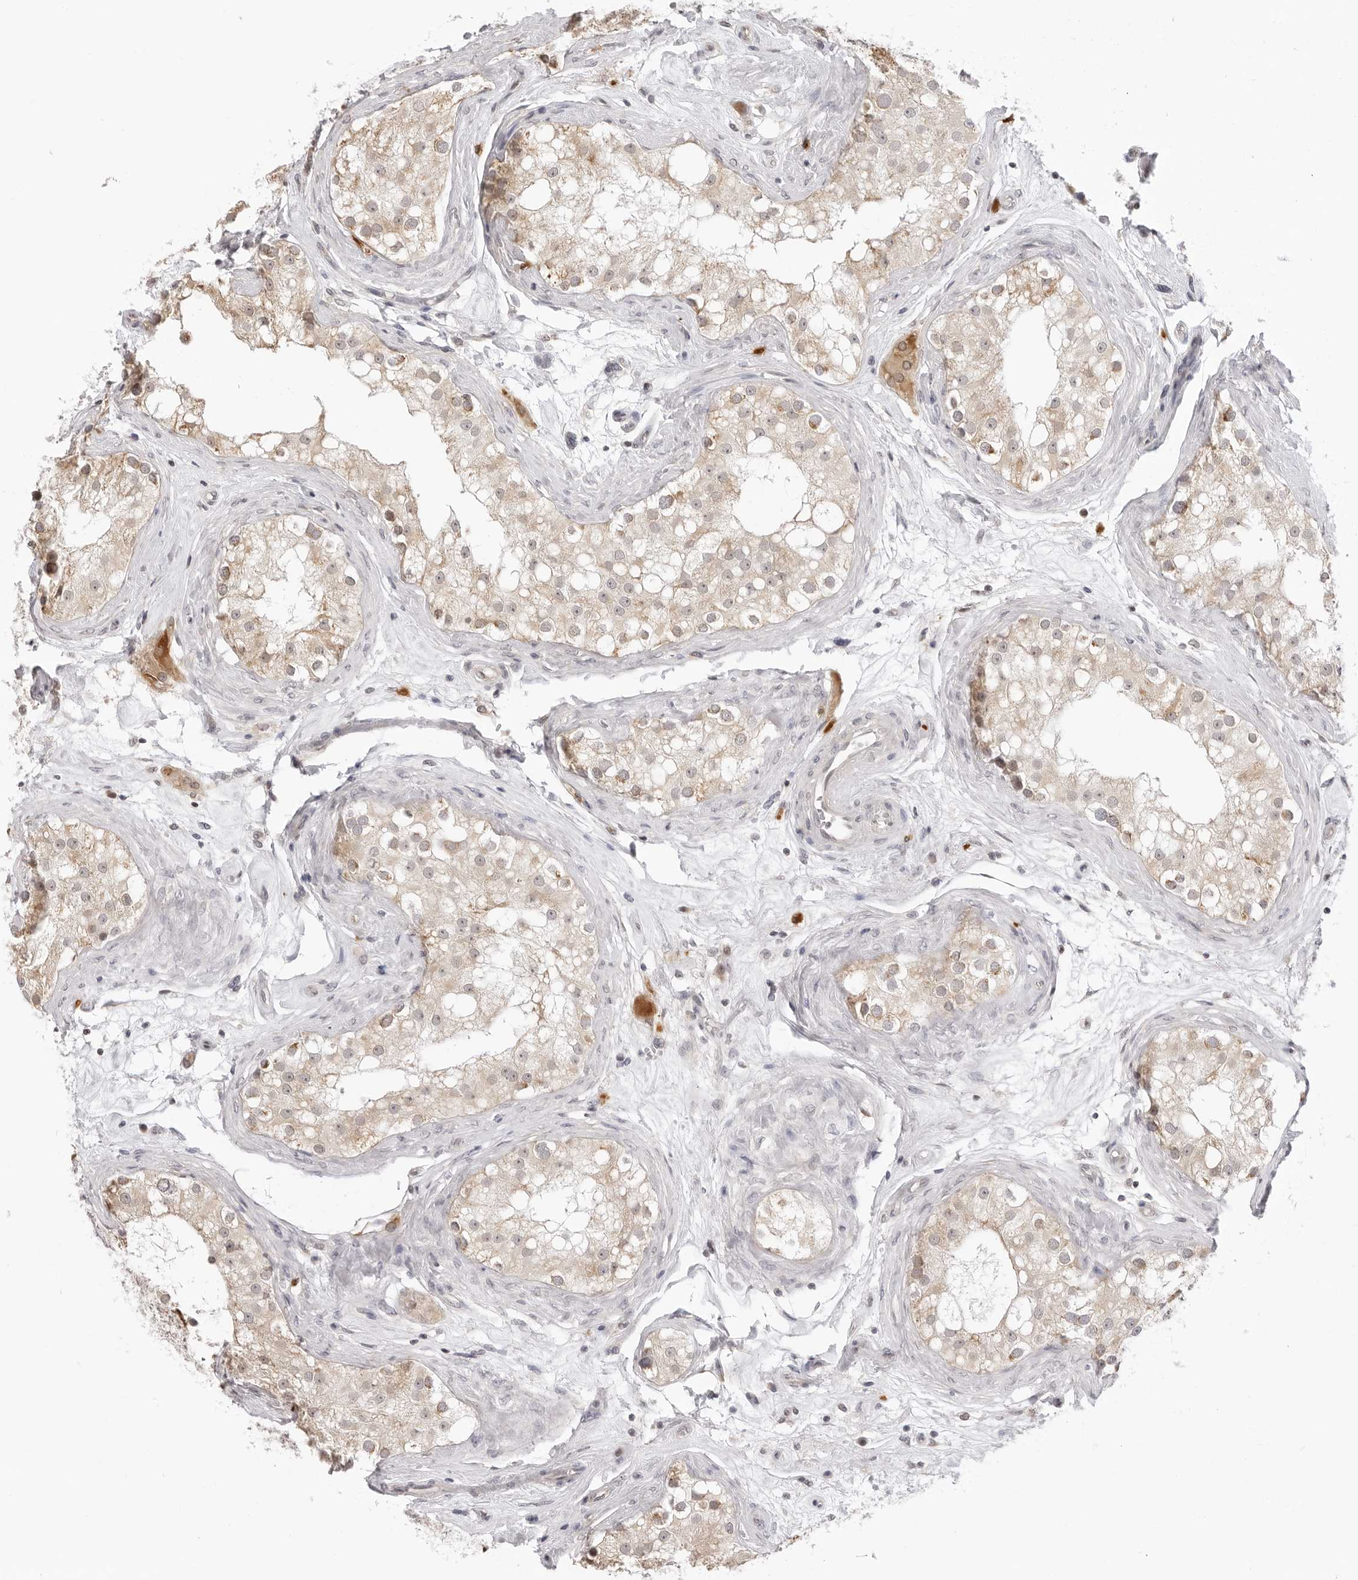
{"staining": {"intensity": "weak", "quantity": "25%-75%", "location": "cytoplasmic/membranous"}, "tissue": "testis", "cell_type": "Cells in seminiferous ducts", "image_type": "normal", "snomed": [{"axis": "morphology", "description": "Normal tissue, NOS"}, {"axis": "topography", "description": "Testis"}], "caption": "Cells in seminiferous ducts reveal weak cytoplasmic/membranous staining in about 25%-75% of cells in benign testis. The protein is stained brown, and the nuclei are stained in blue (DAB (3,3'-diaminobenzidine) IHC with brightfield microscopy, high magnification).", "gene": "FDPS", "patient": {"sex": "male", "age": 84}}